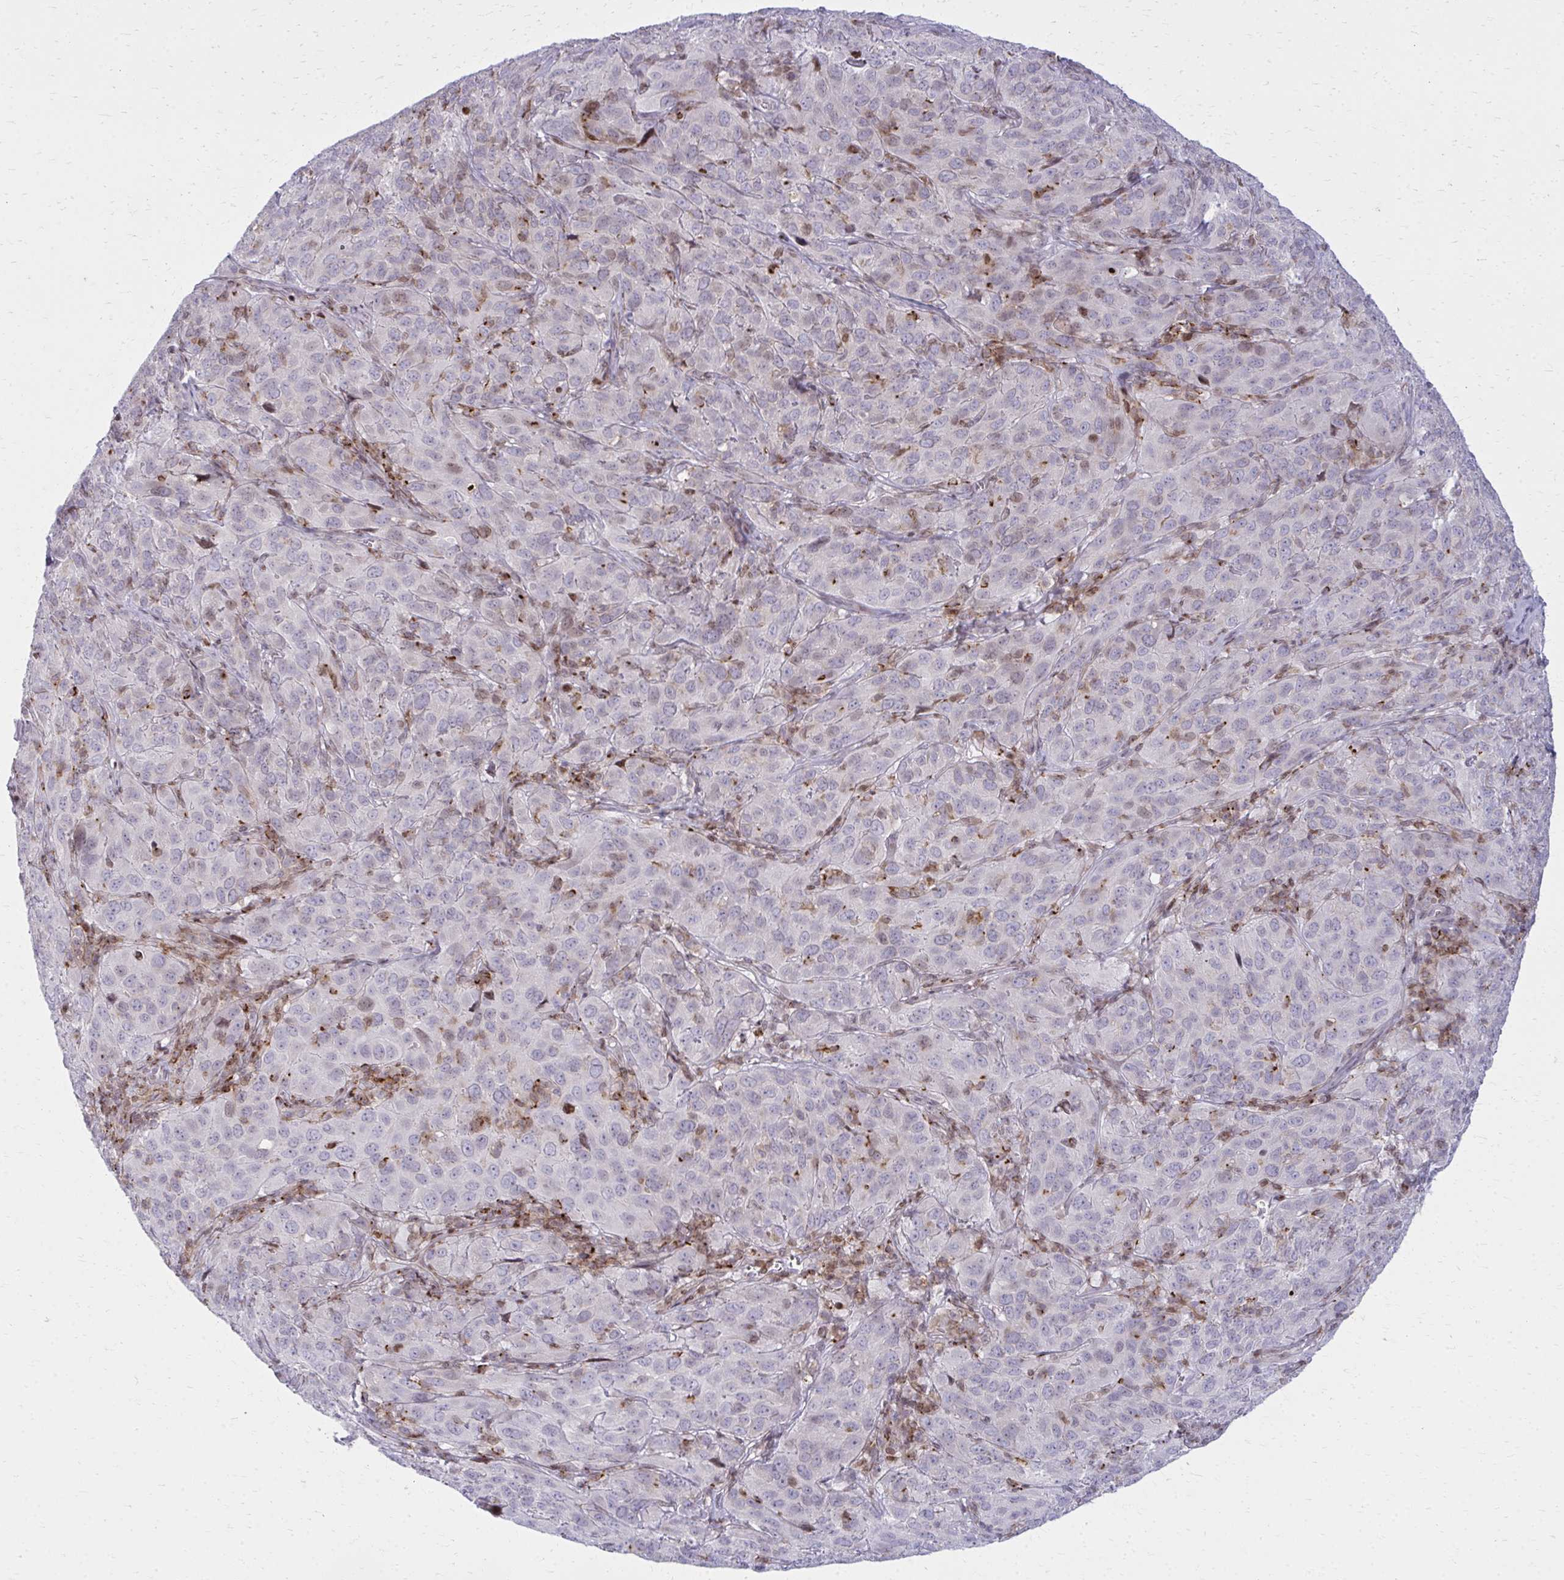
{"staining": {"intensity": "negative", "quantity": "none", "location": "none"}, "tissue": "cervical cancer", "cell_type": "Tumor cells", "image_type": "cancer", "snomed": [{"axis": "morphology", "description": "Normal tissue, NOS"}, {"axis": "morphology", "description": "Squamous cell carcinoma, NOS"}, {"axis": "topography", "description": "Cervix"}], "caption": "A high-resolution micrograph shows immunohistochemistry (IHC) staining of cervical cancer, which displays no significant staining in tumor cells. (DAB (3,3'-diaminobenzidine) immunohistochemistry (IHC) visualized using brightfield microscopy, high magnification).", "gene": "AP5M1", "patient": {"sex": "female", "age": 51}}